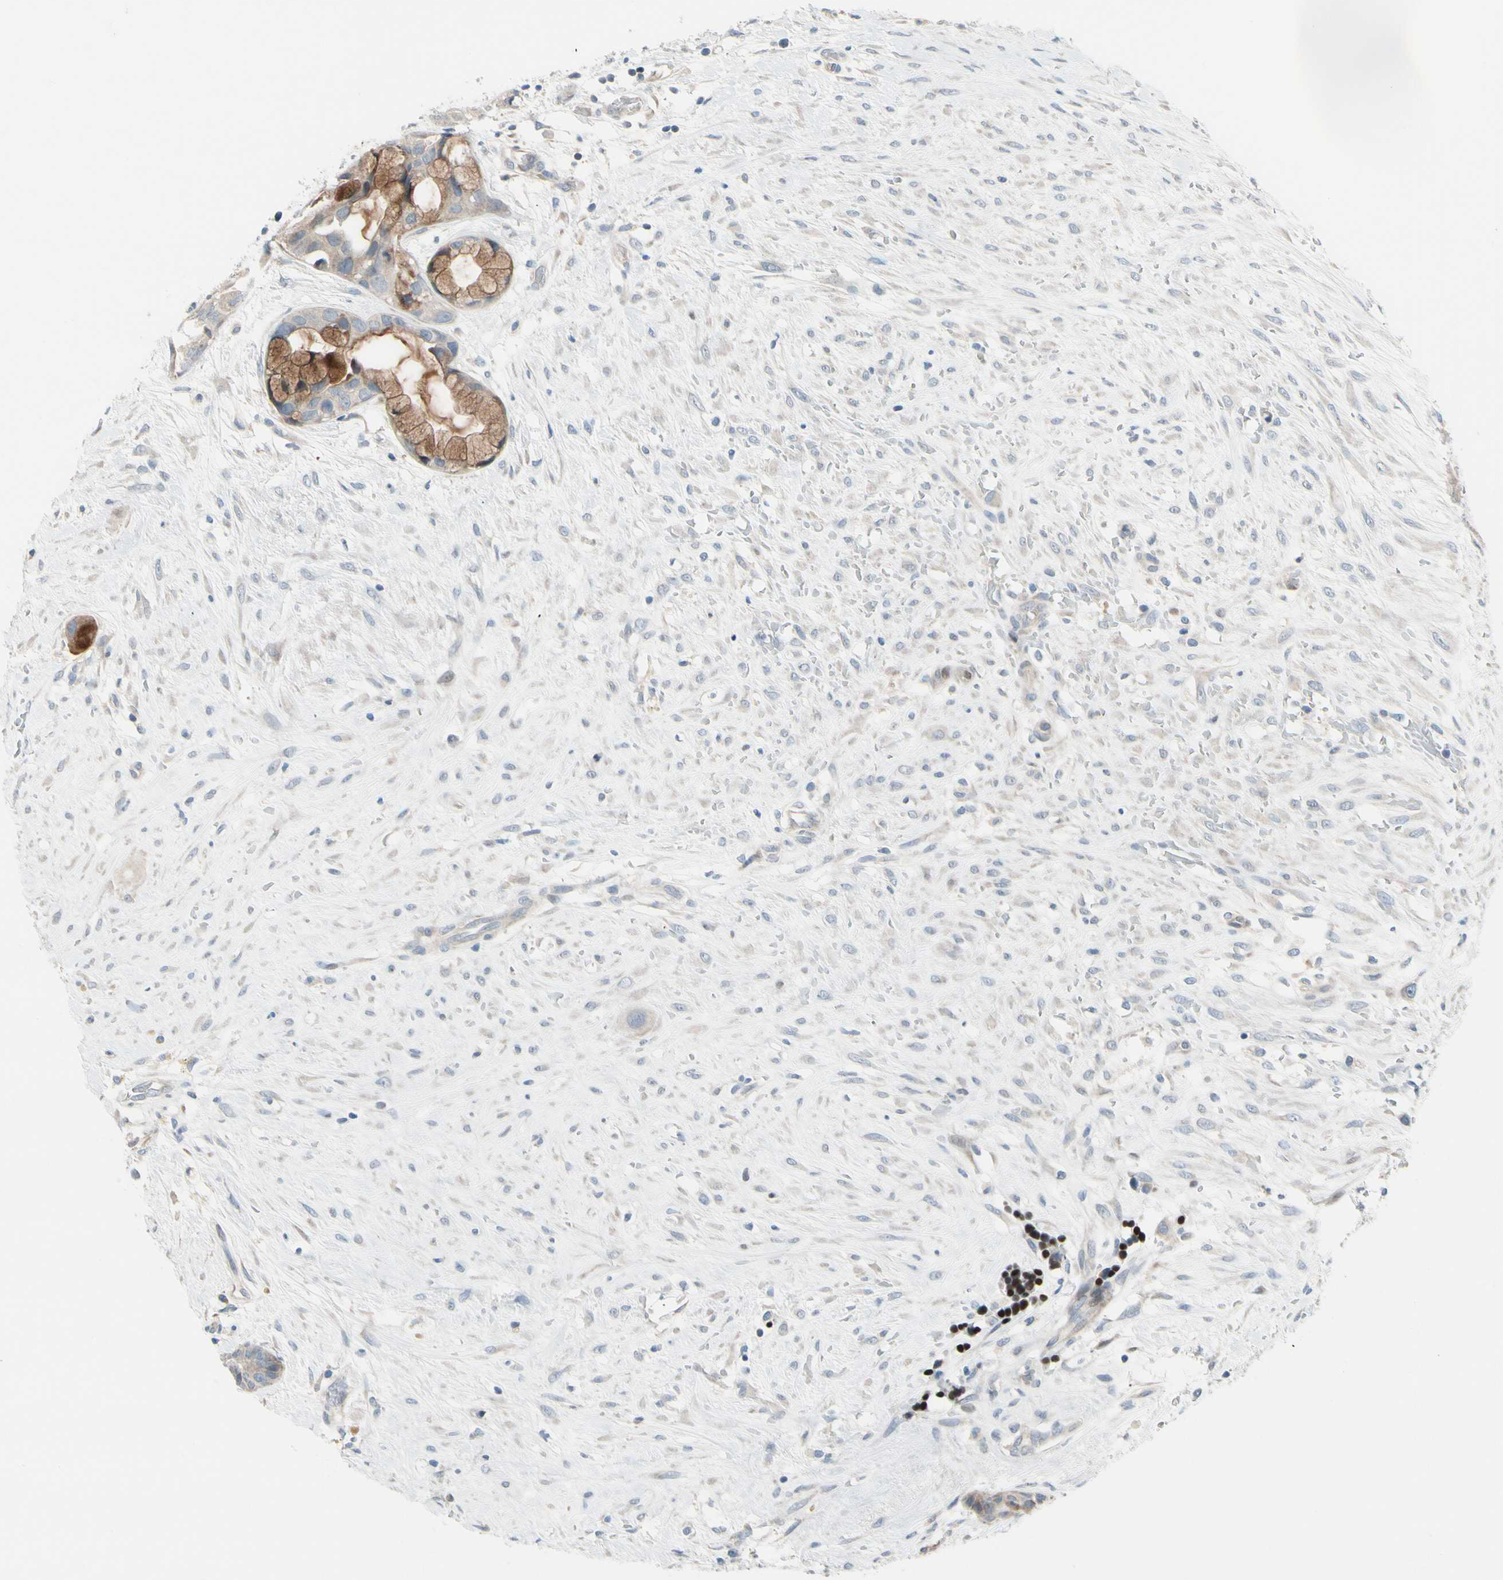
{"staining": {"intensity": "moderate", "quantity": ">75%", "location": "cytoplasmic/membranous"}, "tissue": "breast cancer", "cell_type": "Tumor cells", "image_type": "cancer", "snomed": [{"axis": "morphology", "description": "Duct carcinoma"}, {"axis": "topography", "description": "Breast"}], "caption": "Immunohistochemistry (IHC) histopathology image of neoplastic tissue: human invasive ductal carcinoma (breast) stained using IHC exhibits medium levels of moderate protein expression localized specifically in the cytoplasmic/membranous of tumor cells, appearing as a cytoplasmic/membranous brown color.", "gene": "CFAP36", "patient": {"sex": "female", "age": 40}}